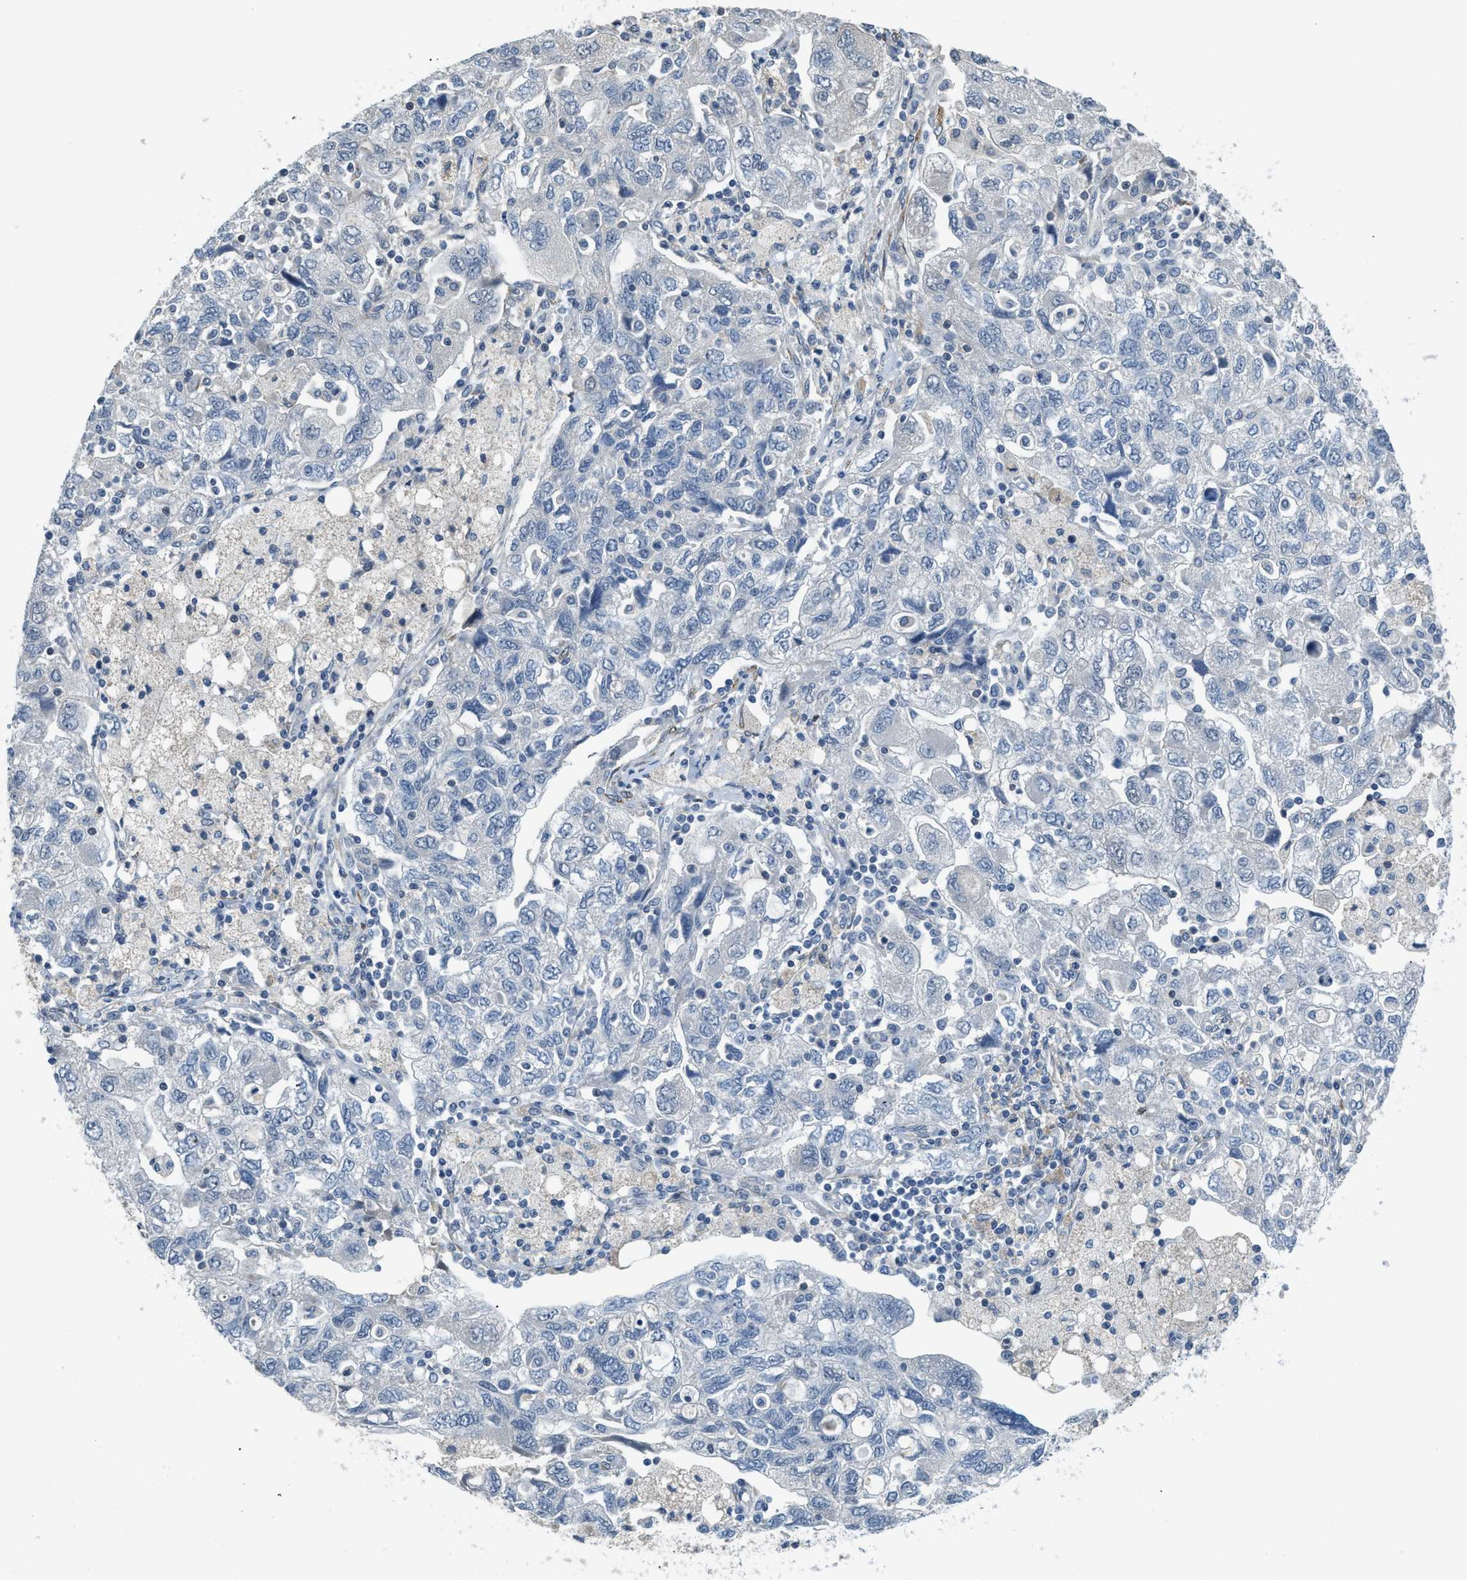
{"staining": {"intensity": "negative", "quantity": "none", "location": "none"}, "tissue": "ovarian cancer", "cell_type": "Tumor cells", "image_type": "cancer", "snomed": [{"axis": "morphology", "description": "Carcinoma, NOS"}, {"axis": "morphology", "description": "Cystadenocarcinoma, serous, NOS"}, {"axis": "topography", "description": "Ovary"}], "caption": "Tumor cells show no significant protein positivity in carcinoma (ovarian).", "gene": "TMEM154", "patient": {"sex": "female", "age": 69}}